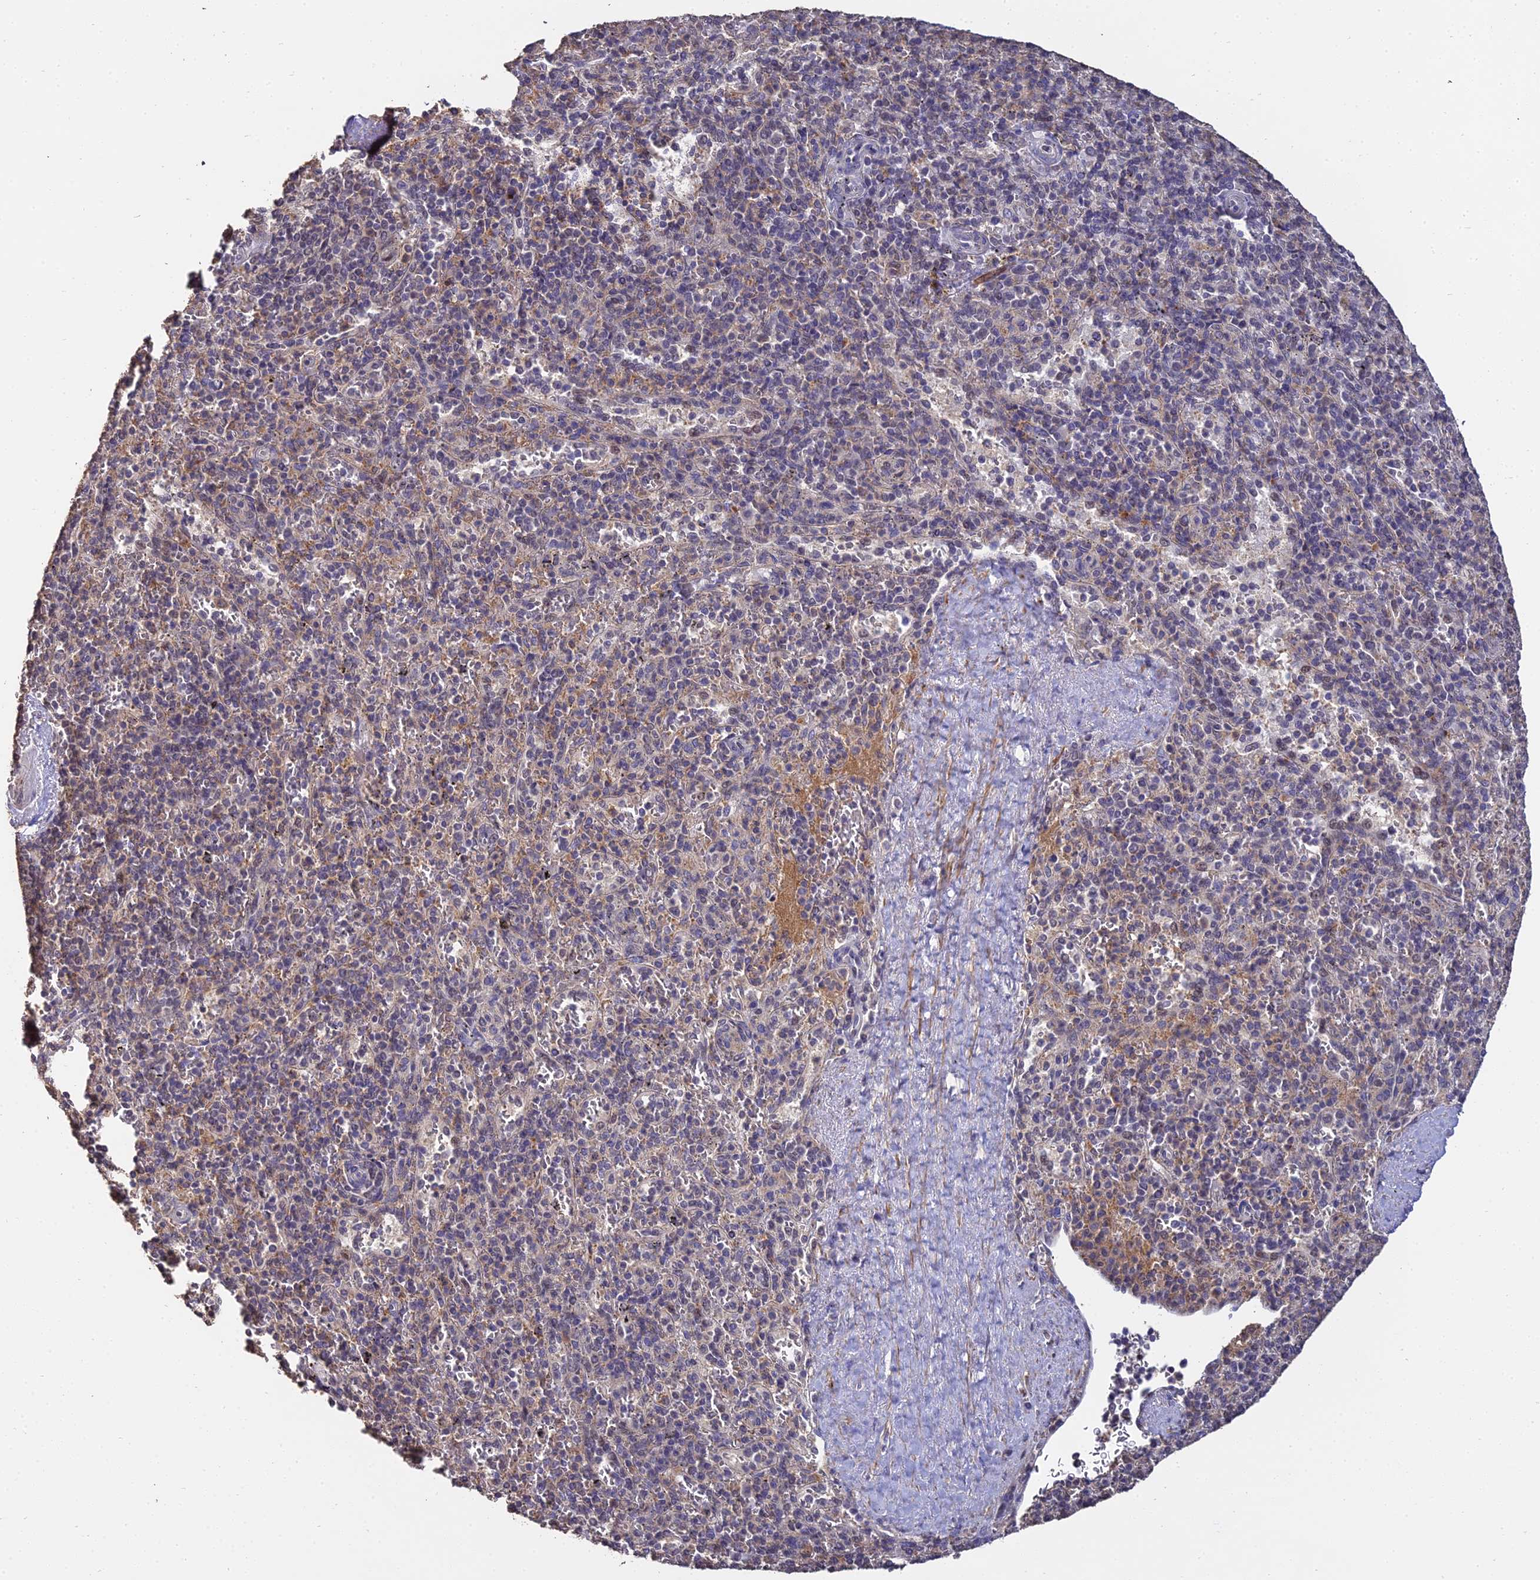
{"staining": {"intensity": "weak", "quantity": "<25%", "location": "cytoplasmic/membranous"}, "tissue": "spleen", "cell_type": "Cells in red pulp", "image_type": "normal", "snomed": [{"axis": "morphology", "description": "Normal tissue, NOS"}, {"axis": "topography", "description": "Spleen"}], "caption": "Immunohistochemical staining of benign human spleen displays no significant staining in cells in red pulp.", "gene": "LSM5", "patient": {"sex": "male", "age": 82}}